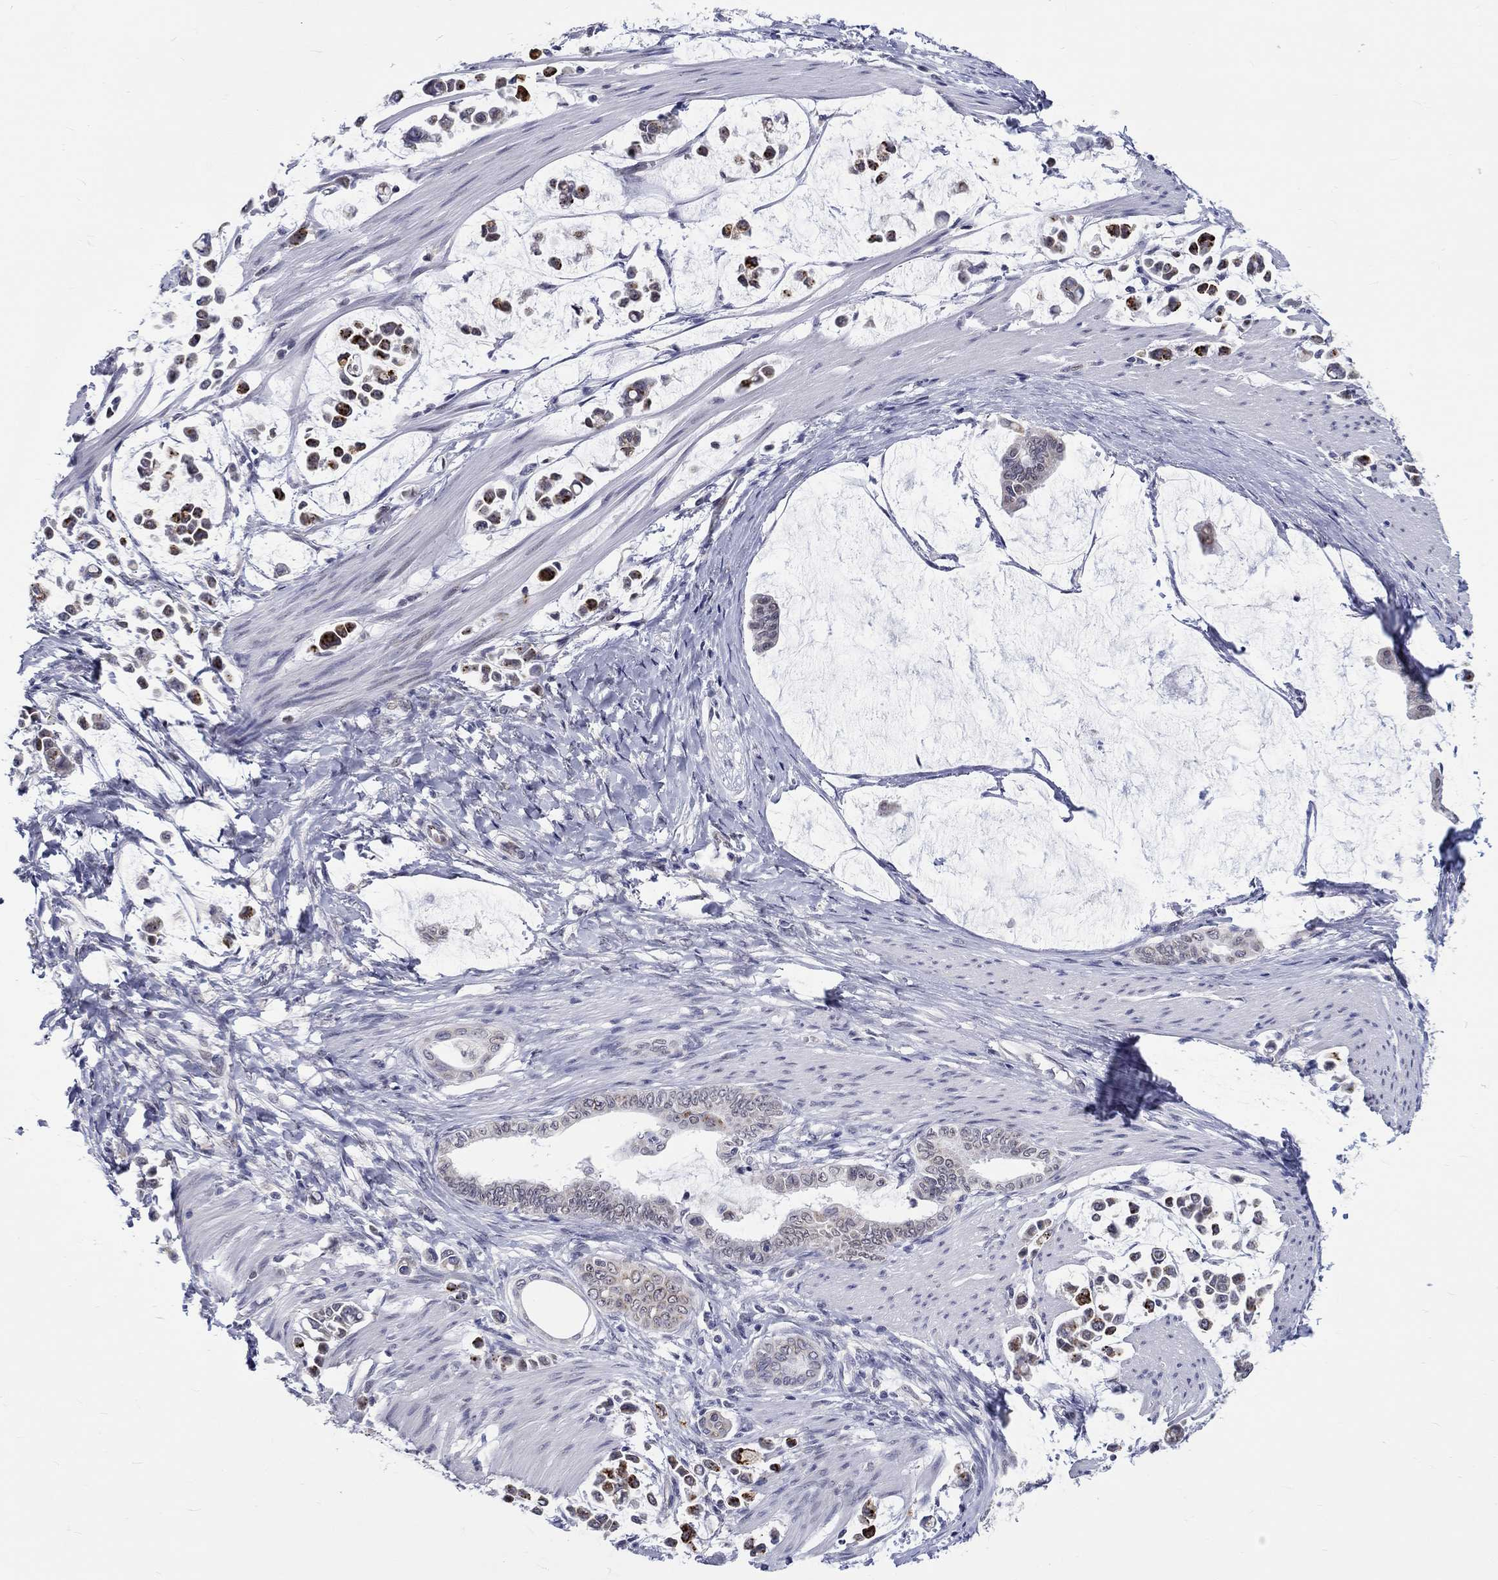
{"staining": {"intensity": "strong", "quantity": "25%-75%", "location": "cytoplasmic/membranous"}, "tissue": "stomach cancer", "cell_type": "Tumor cells", "image_type": "cancer", "snomed": [{"axis": "morphology", "description": "Adenocarcinoma, NOS"}, {"axis": "topography", "description": "Stomach"}], "caption": "Tumor cells exhibit high levels of strong cytoplasmic/membranous staining in about 25%-75% of cells in human stomach cancer (adenocarcinoma). The staining is performed using DAB (3,3'-diaminobenzidine) brown chromogen to label protein expression. The nuclei are counter-stained blue using hematoxylin.", "gene": "ST6GALNAC1", "patient": {"sex": "male", "age": 82}}